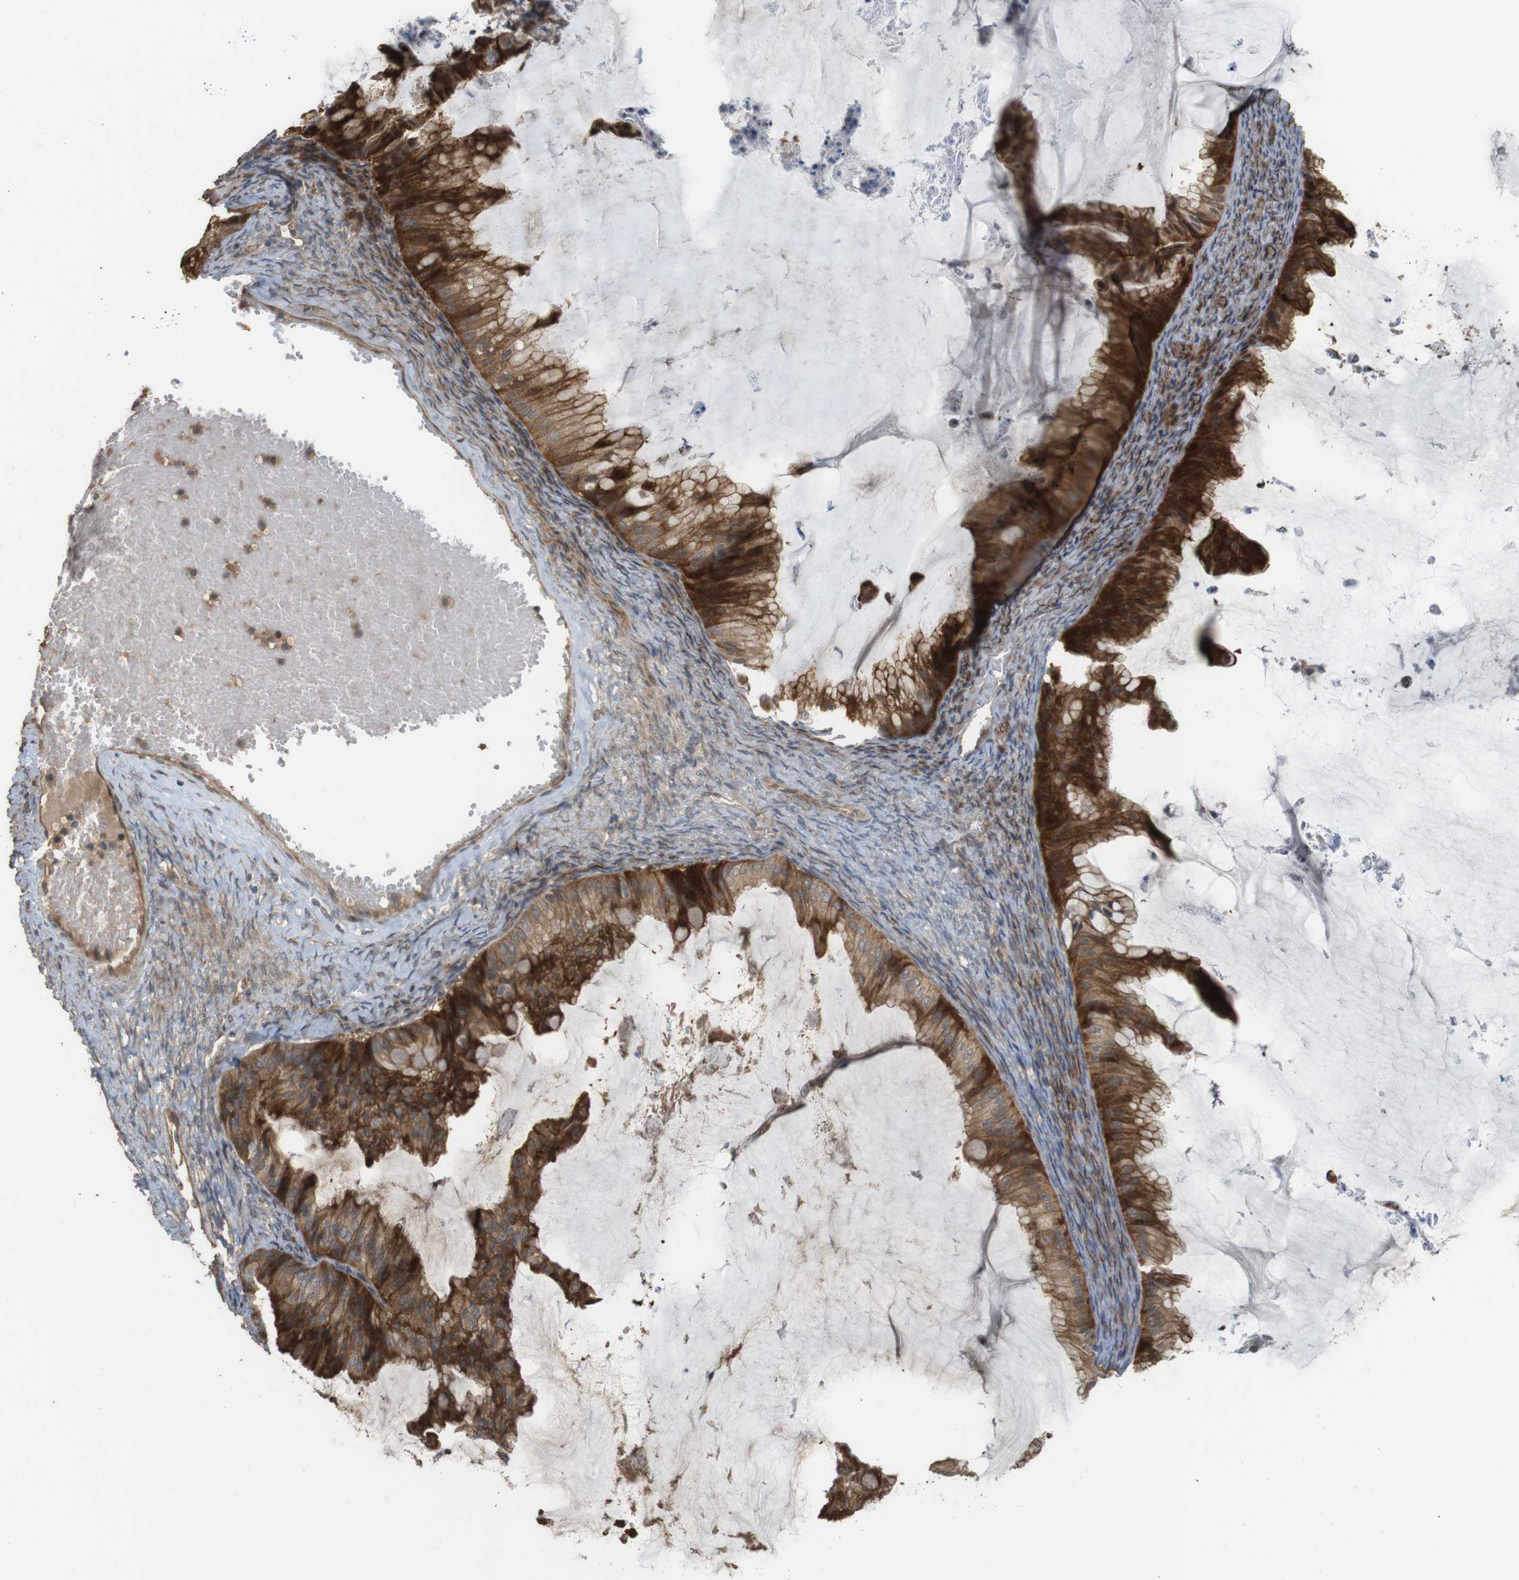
{"staining": {"intensity": "strong", "quantity": ">75%", "location": "cytoplasmic/membranous,nuclear"}, "tissue": "ovarian cancer", "cell_type": "Tumor cells", "image_type": "cancer", "snomed": [{"axis": "morphology", "description": "Cystadenocarcinoma, mucinous, NOS"}, {"axis": "topography", "description": "Ovary"}], "caption": "Immunohistochemical staining of ovarian cancer (mucinous cystadenocarcinoma) demonstrates high levels of strong cytoplasmic/membranous and nuclear protein staining in approximately >75% of tumor cells.", "gene": "PCDHB10", "patient": {"sex": "female", "age": 61}}